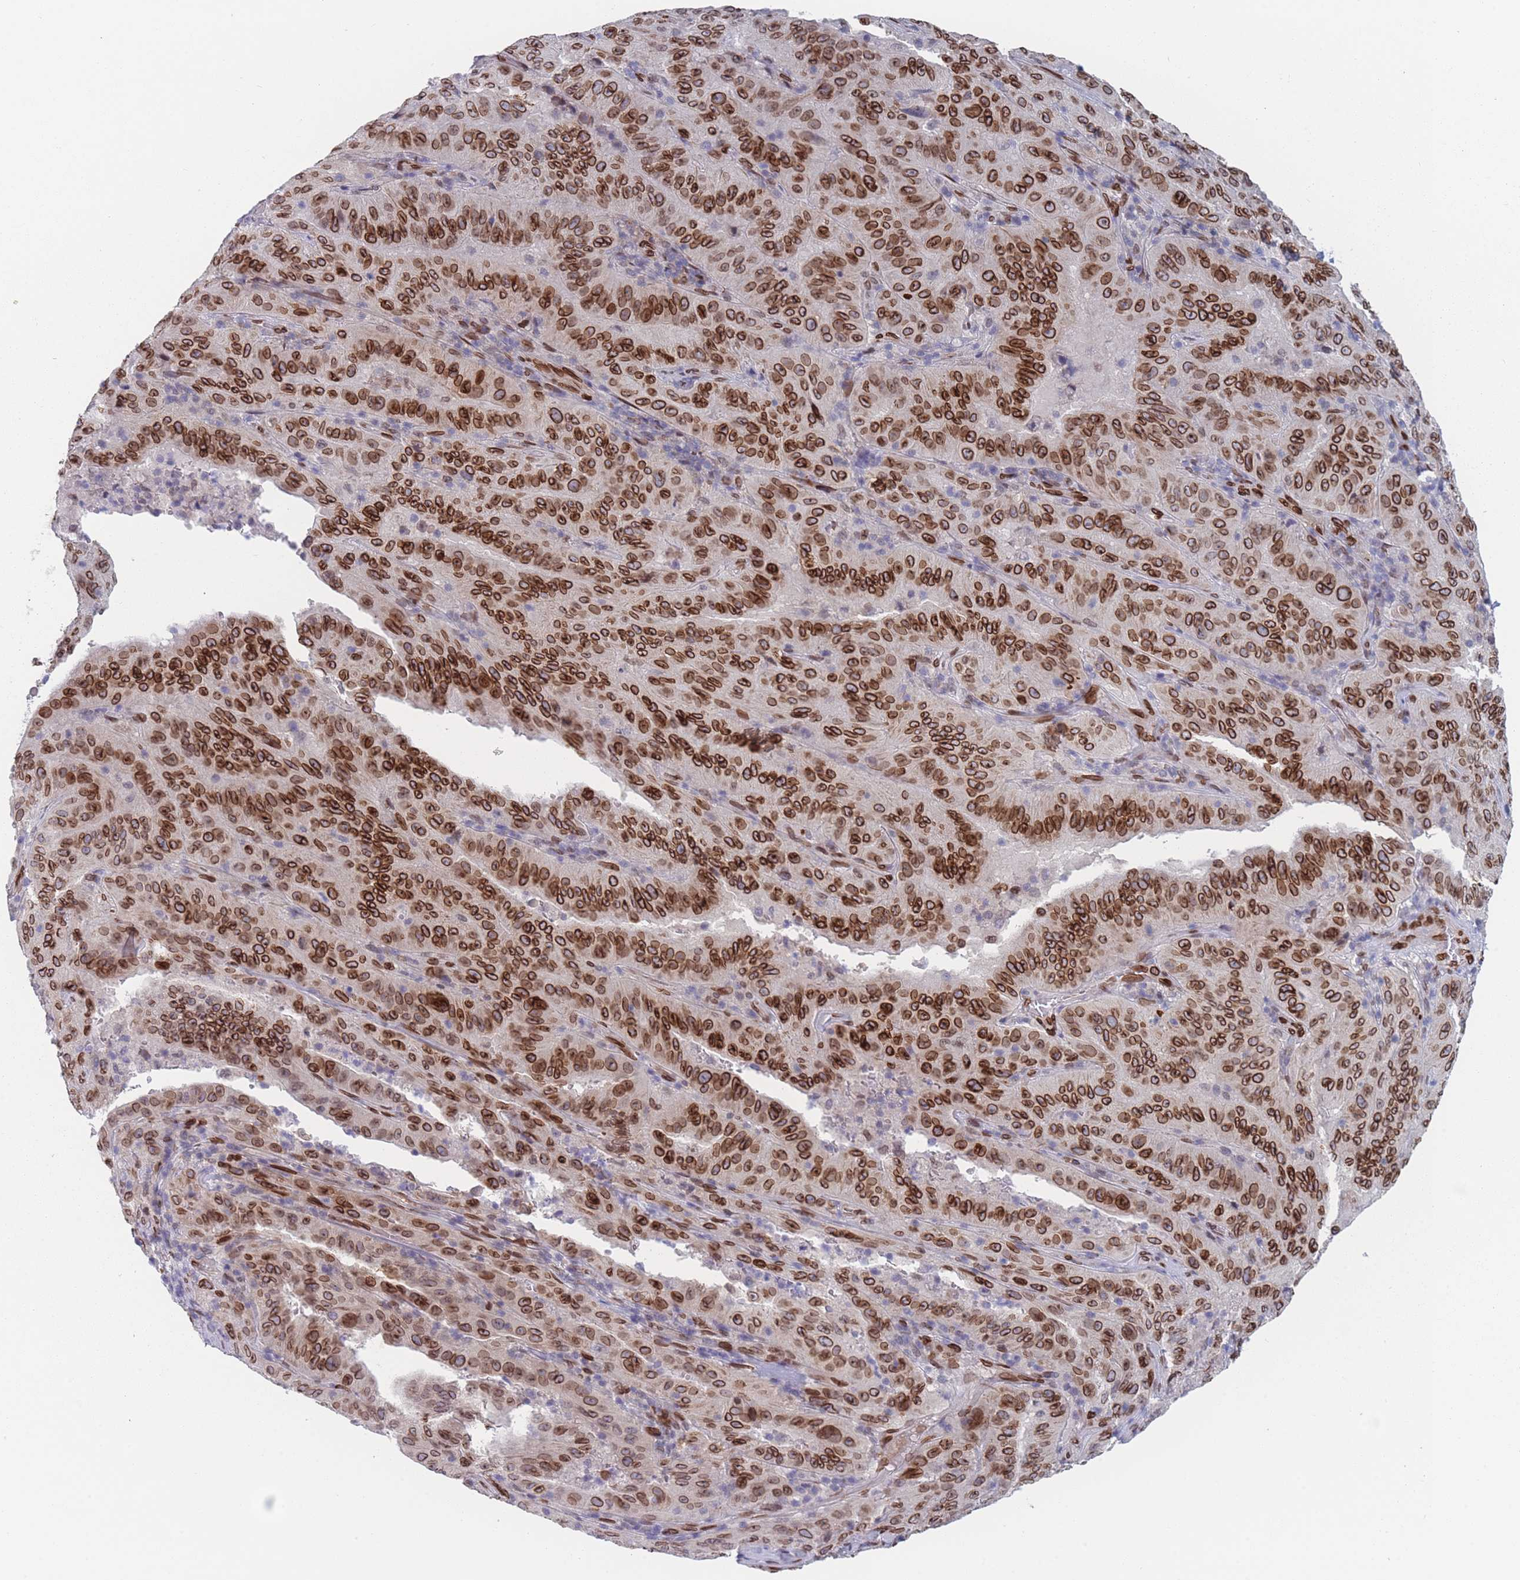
{"staining": {"intensity": "strong", "quantity": ">75%", "location": "cytoplasmic/membranous,nuclear"}, "tissue": "pancreatic cancer", "cell_type": "Tumor cells", "image_type": "cancer", "snomed": [{"axis": "morphology", "description": "Adenocarcinoma, NOS"}, {"axis": "topography", "description": "Pancreas"}], "caption": "Adenocarcinoma (pancreatic) tissue displays strong cytoplasmic/membranous and nuclear positivity in approximately >75% of tumor cells", "gene": "ZBTB1", "patient": {"sex": "male", "age": 63}}